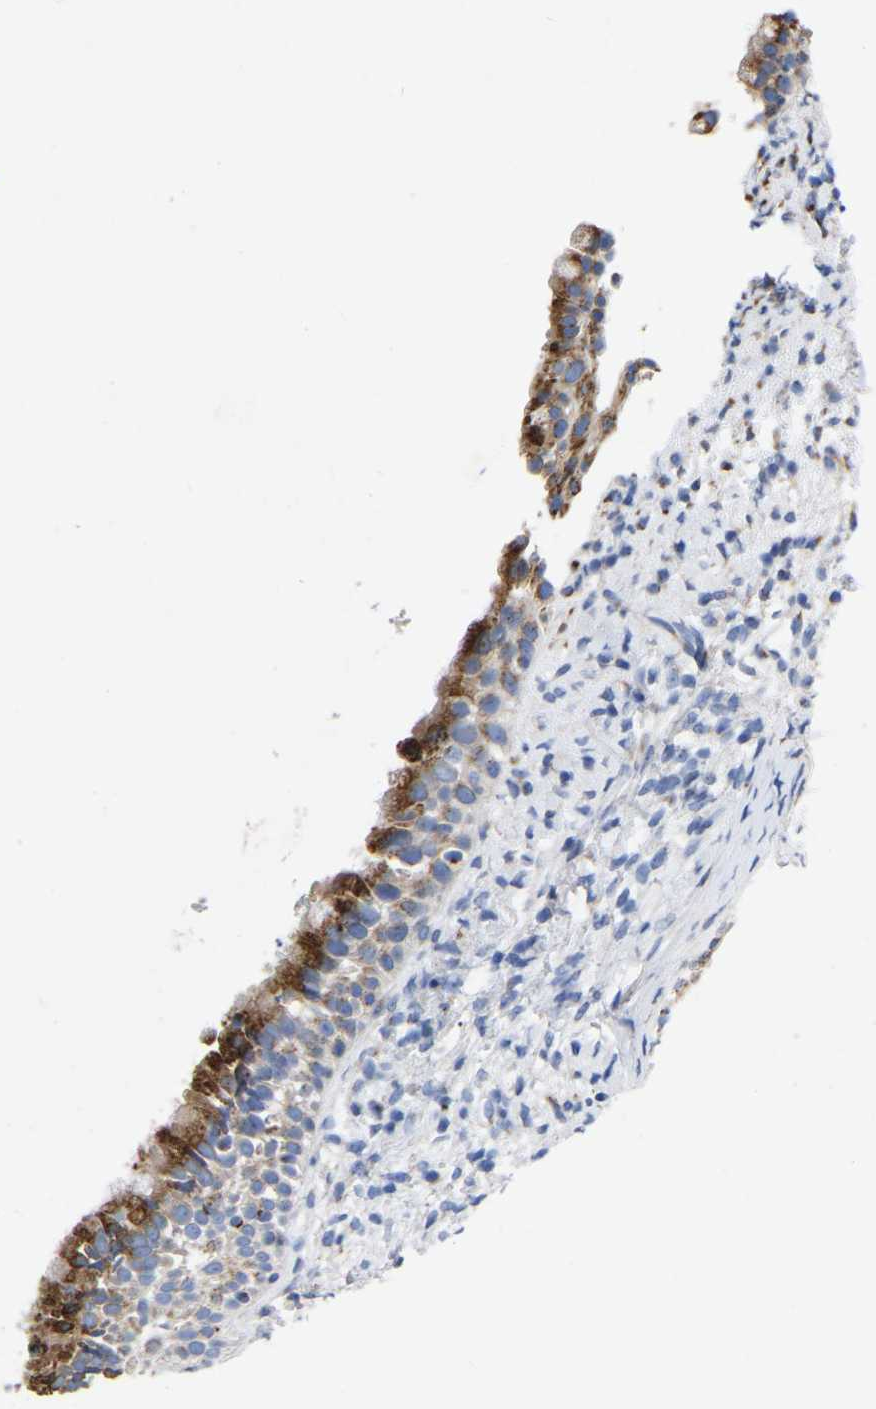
{"staining": {"intensity": "moderate", "quantity": ">75%", "location": "cytoplasmic/membranous"}, "tissue": "nasopharynx", "cell_type": "Respiratory epithelial cells", "image_type": "normal", "snomed": [{"axis": "morphology", "description": "Normal tissue, NOS"}, {"axis": "topography", "description": "Nasopharynx"}], "caption": "Approximately >75% of respiratory epithelial cells in benign human nasopharynx demonstrate moderate cytoplasmic/membranous protein expression as visualized by brown immunohistochemical staining.", "gene": "STRIP2", "patient": {"sex": "male", "age": 22}}